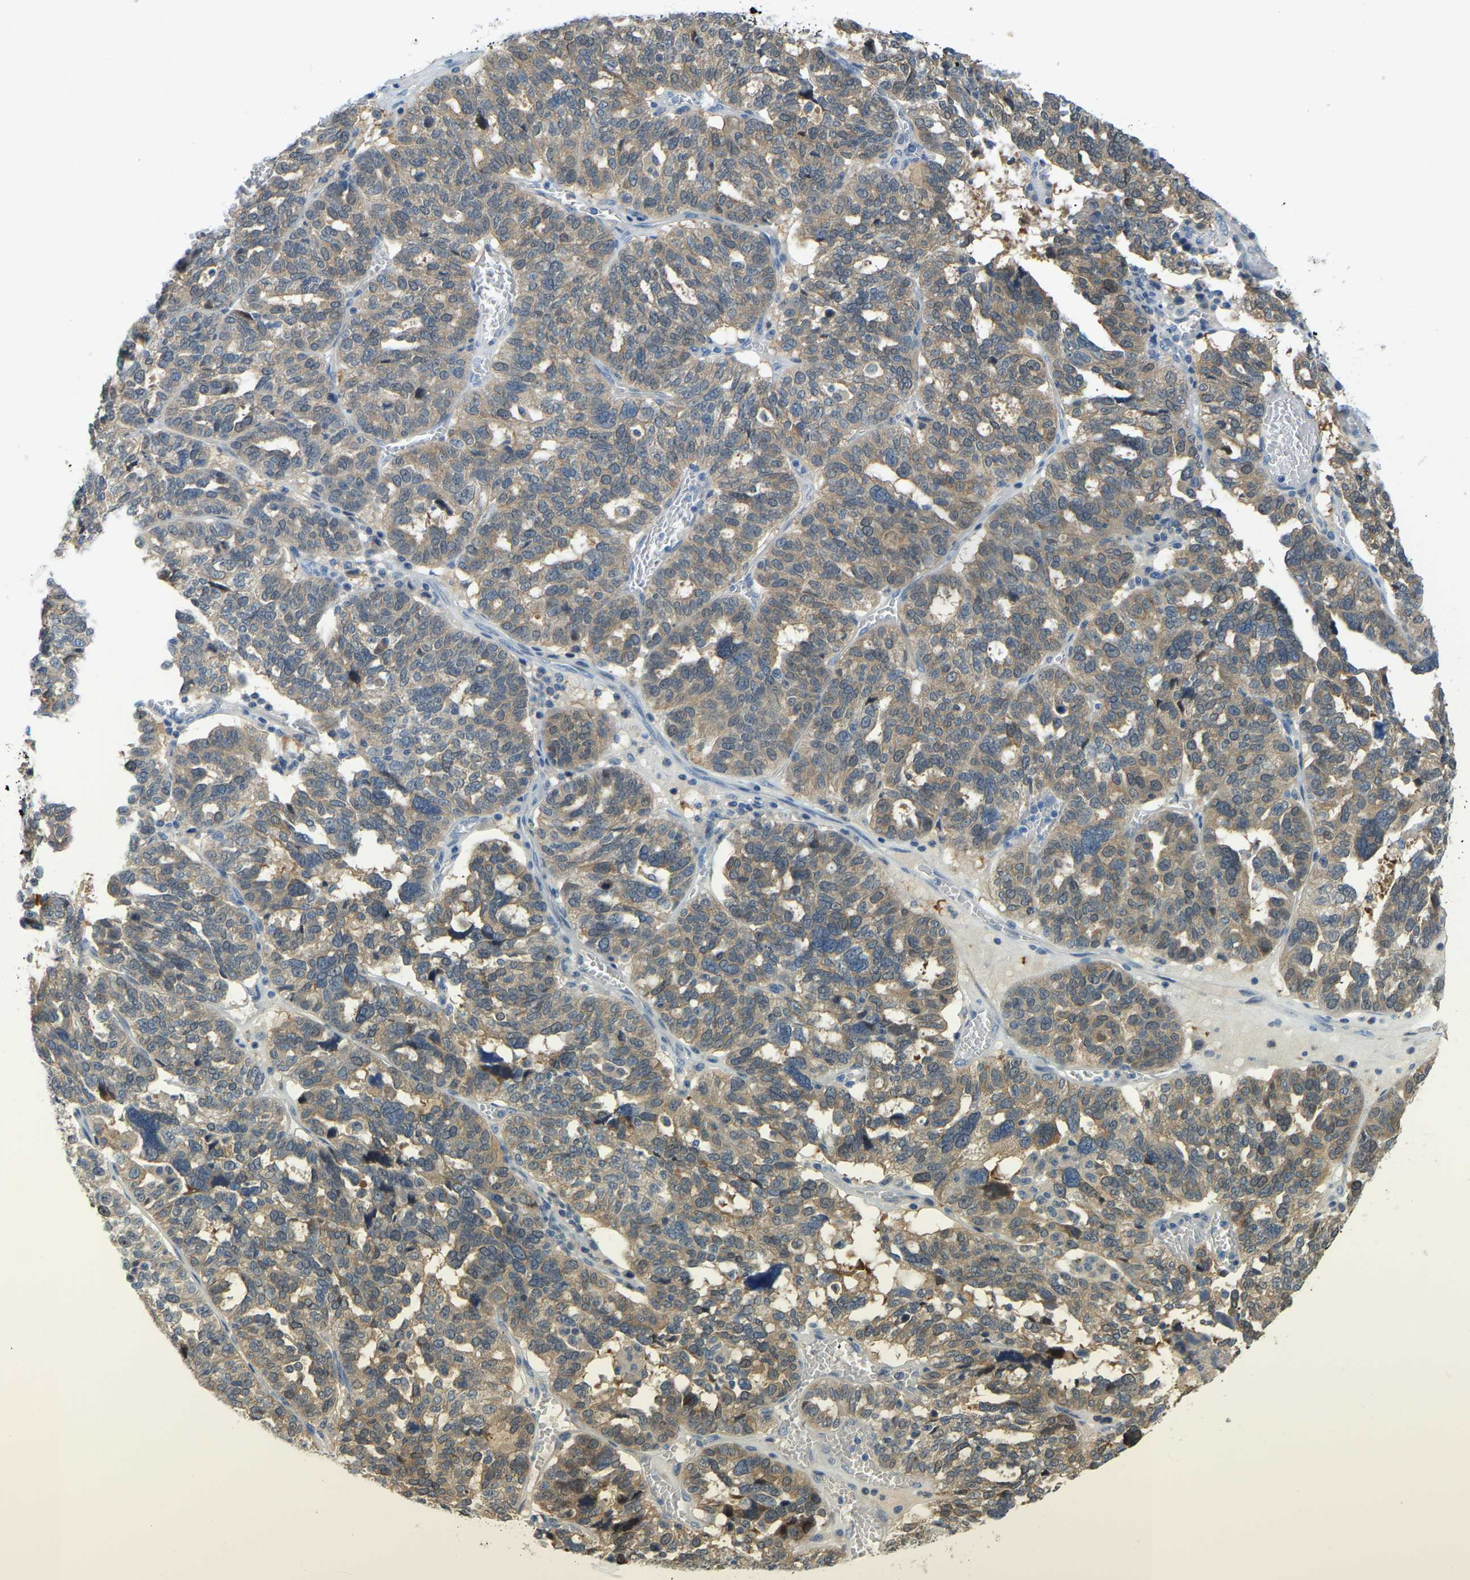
{"staining": {"intensity": "moderate", "quantity": ">75%", "location": "cytoplasmic/membranous"}, "tissue": "ovarian cancer", "cell_type": "Tumor cells", "image_type": "cancer", "snomed": [{"axis": "morphology", "description": "Cystadenocarcinoma, serous, NOS"}, {"axis": "topography", "description": "Ovary"}], "caption": "Immunohistochemistry (DAB (3,3'-diaminobenzidine)) staining of human ovarian serous cystadenocarcinoma exhibits moderate cytoplasmic/membranous protein staining in approximately >75% of tumor cells.", "gene": "NME8", "patient": {"sex": "female", "age": 59}}